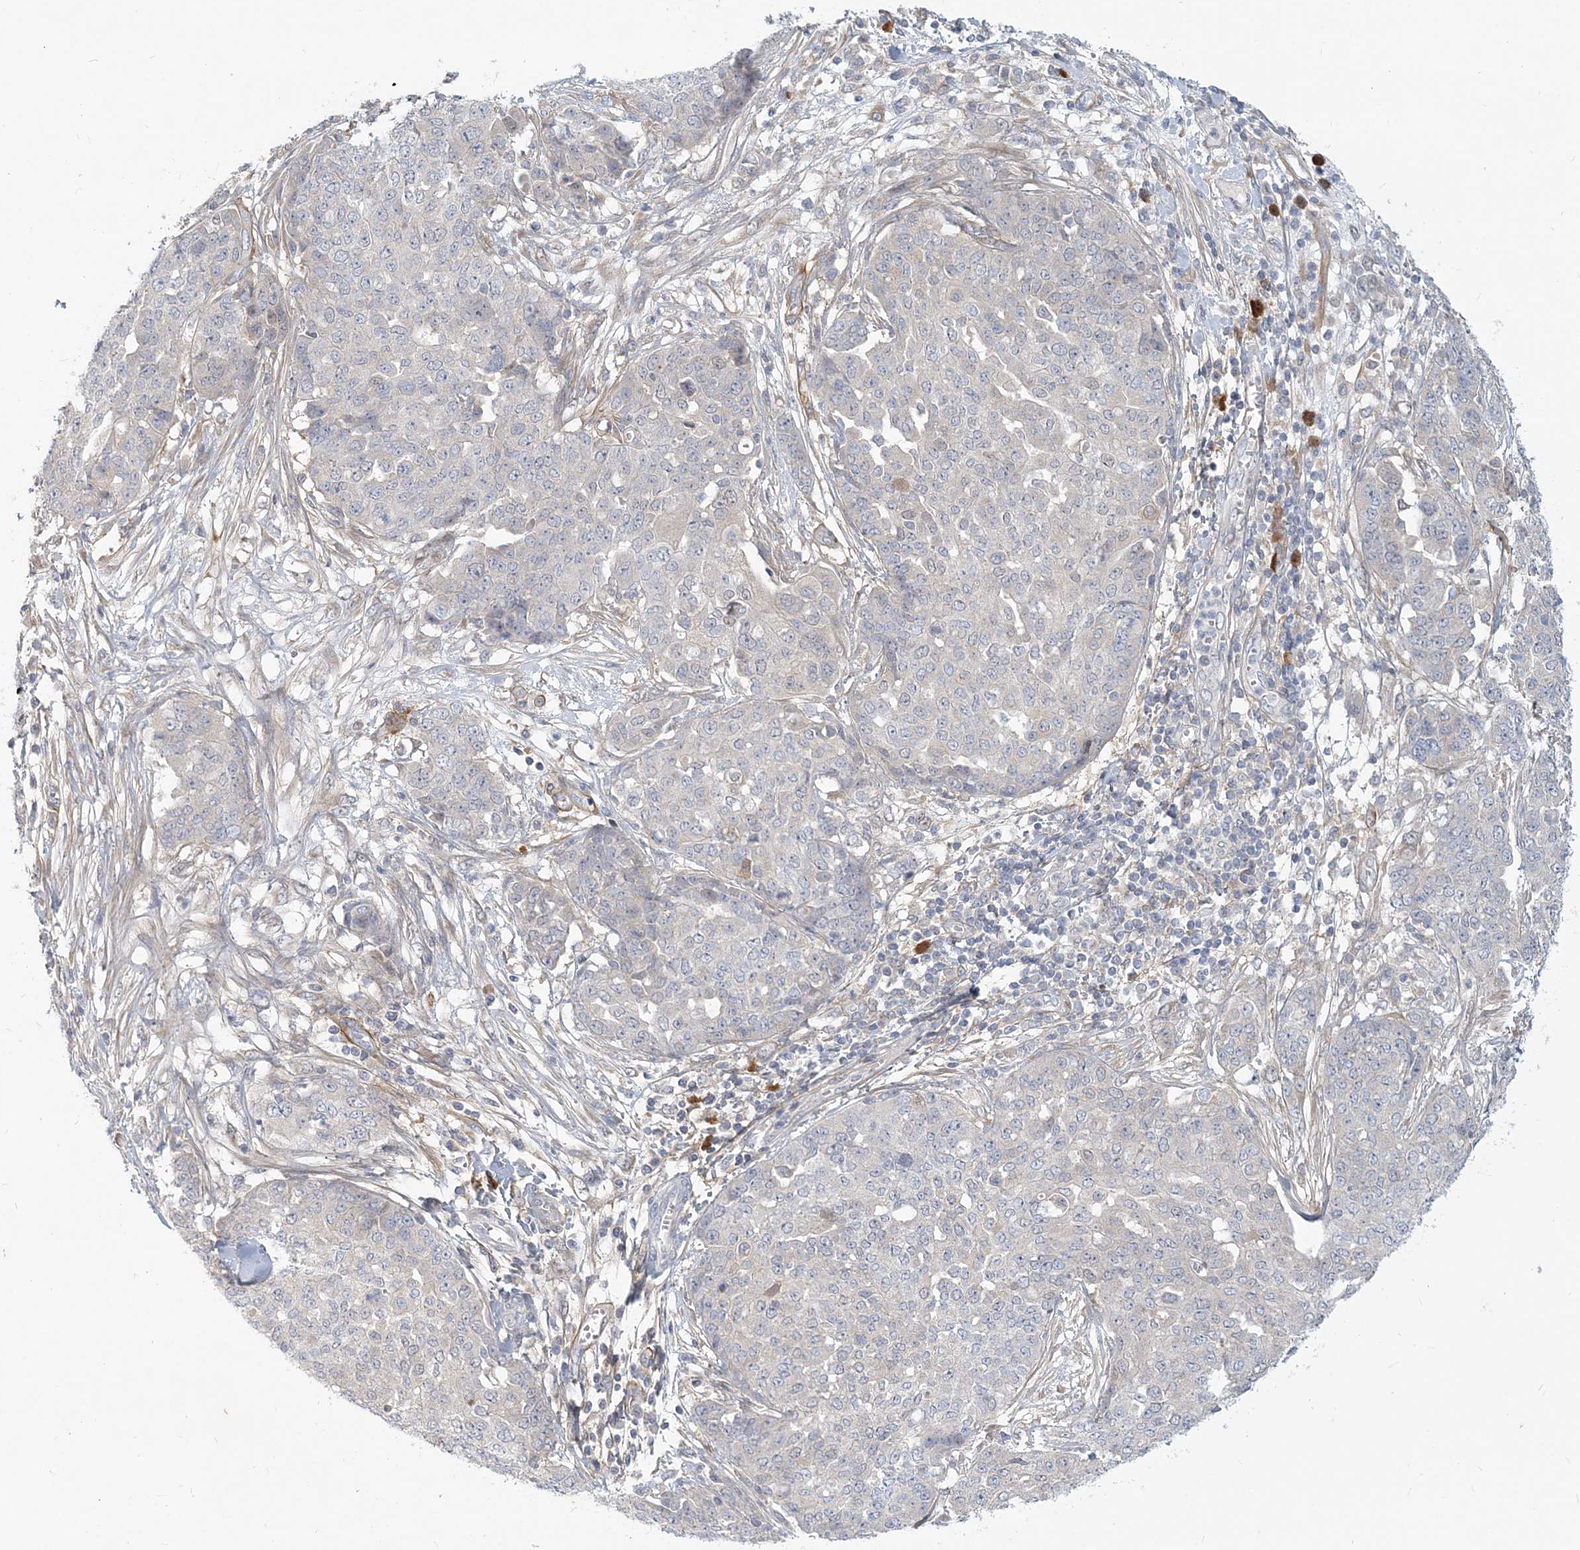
{"staining": {"intensity": "negative", "quantity": "none", "location": "none"}, "tissue": "ovarian cancer", "cell_type": "Tumor cells", "image_type": "cancer", "snomed": [{"axis": "morphology", "description": "Cystadenocarcinoma, serous, NOS"}, {"axis": "topography", "description": "Soft tissue"}, {"axis": "topography", "description": "Ovary"}], "caption": "Tumor cells are negative for brown protein staining in ovarian cancer.", "gene": "GMPPA", "patient": {"sex": "female", "age": 57}}